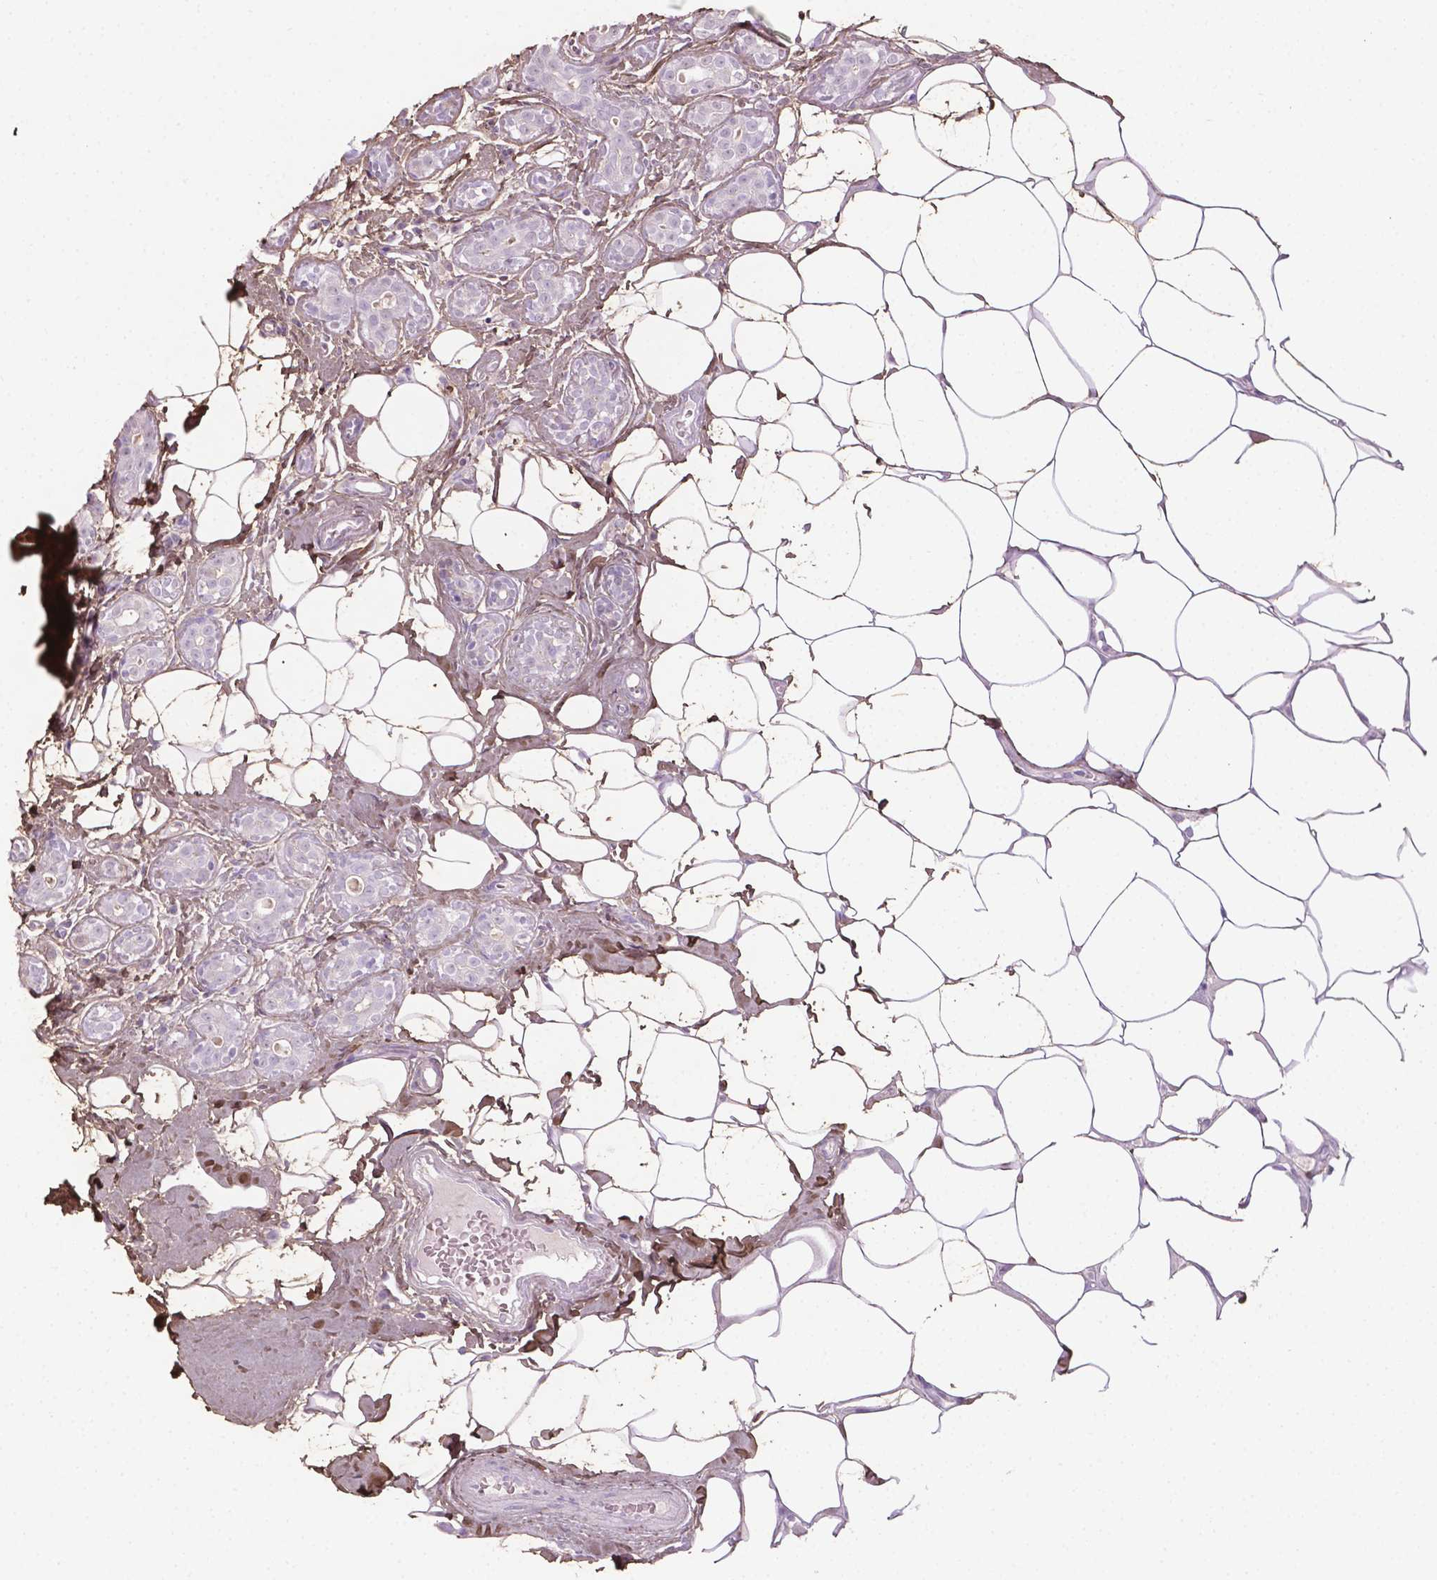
{"staining": {"intensity": "negative", "quantity": "none", "location": "none"}, "tissue": "breast cancer", "cell_type": "Tumor cells", "image_type": "cancer", "snomed": [{"axis": "morphology", "description": "Duct carcinoma"}, {"axis": "topography", "description": "Breast"}], "caption": "An image of human breast infiltrating ductal carcinoma is negative for staining in tumor cells.", "gene": "DLG2", "patient": {"sex": "female", "age": 43}}